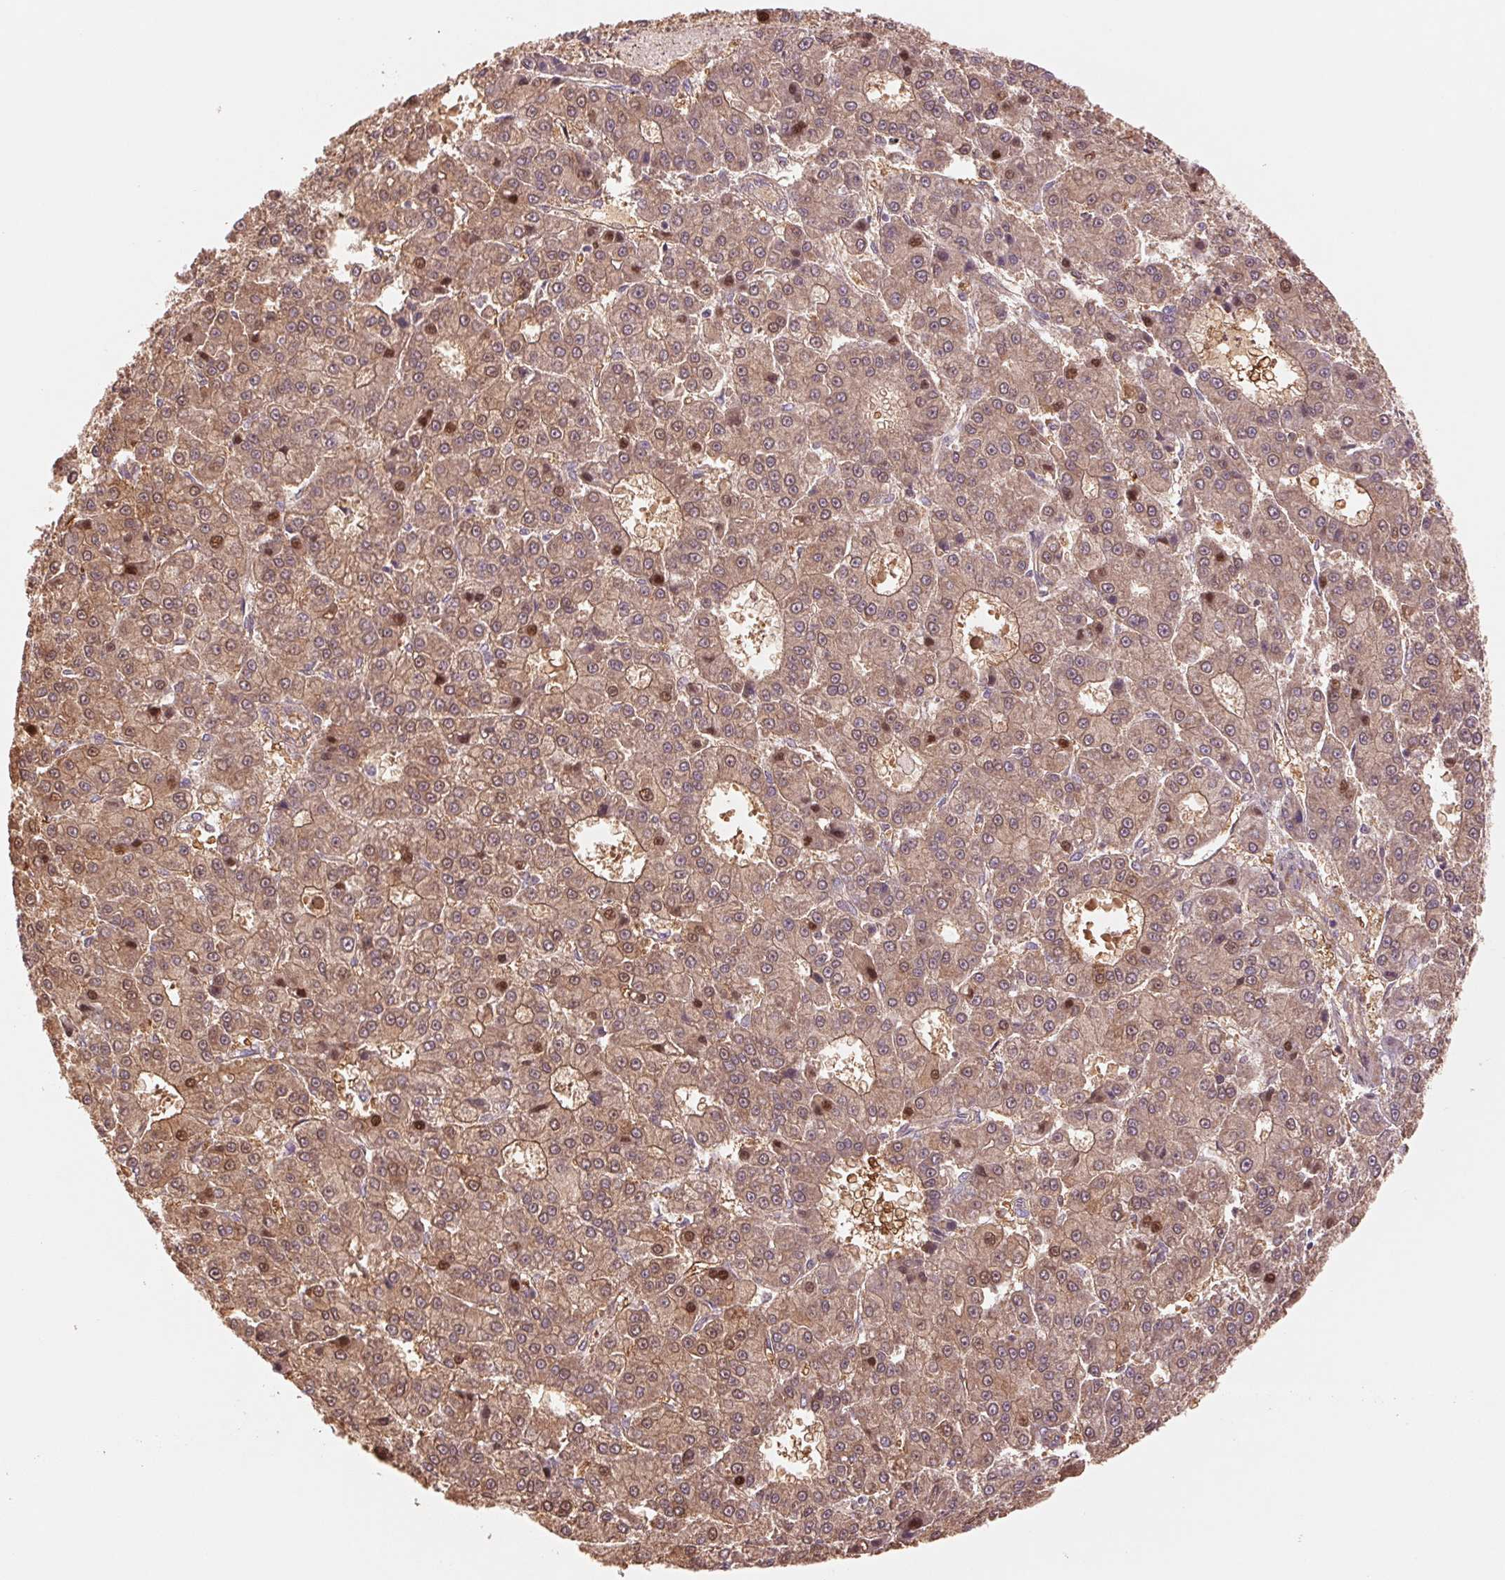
{"staining": {"intensity": "moderate", "quantity": ">75%", "location": "cytoplasmic/membranous"}, "tissue": "liver cancer", "cell_type": "Tumor cells", "image_type": "cancer", "snomed": [{"axis": "morphology", "description": "Carcinoma, Hepatocellular, NOS"}, {"axis": "topography", "description": "Liver"}], "caption": "Moderate cytoplasmic/membranous protein staining is appreciated in approximately >75% of tumor cells in liver cancer.", "gene": "PPIA", "patient": {"sex": "male", "age": 70}}